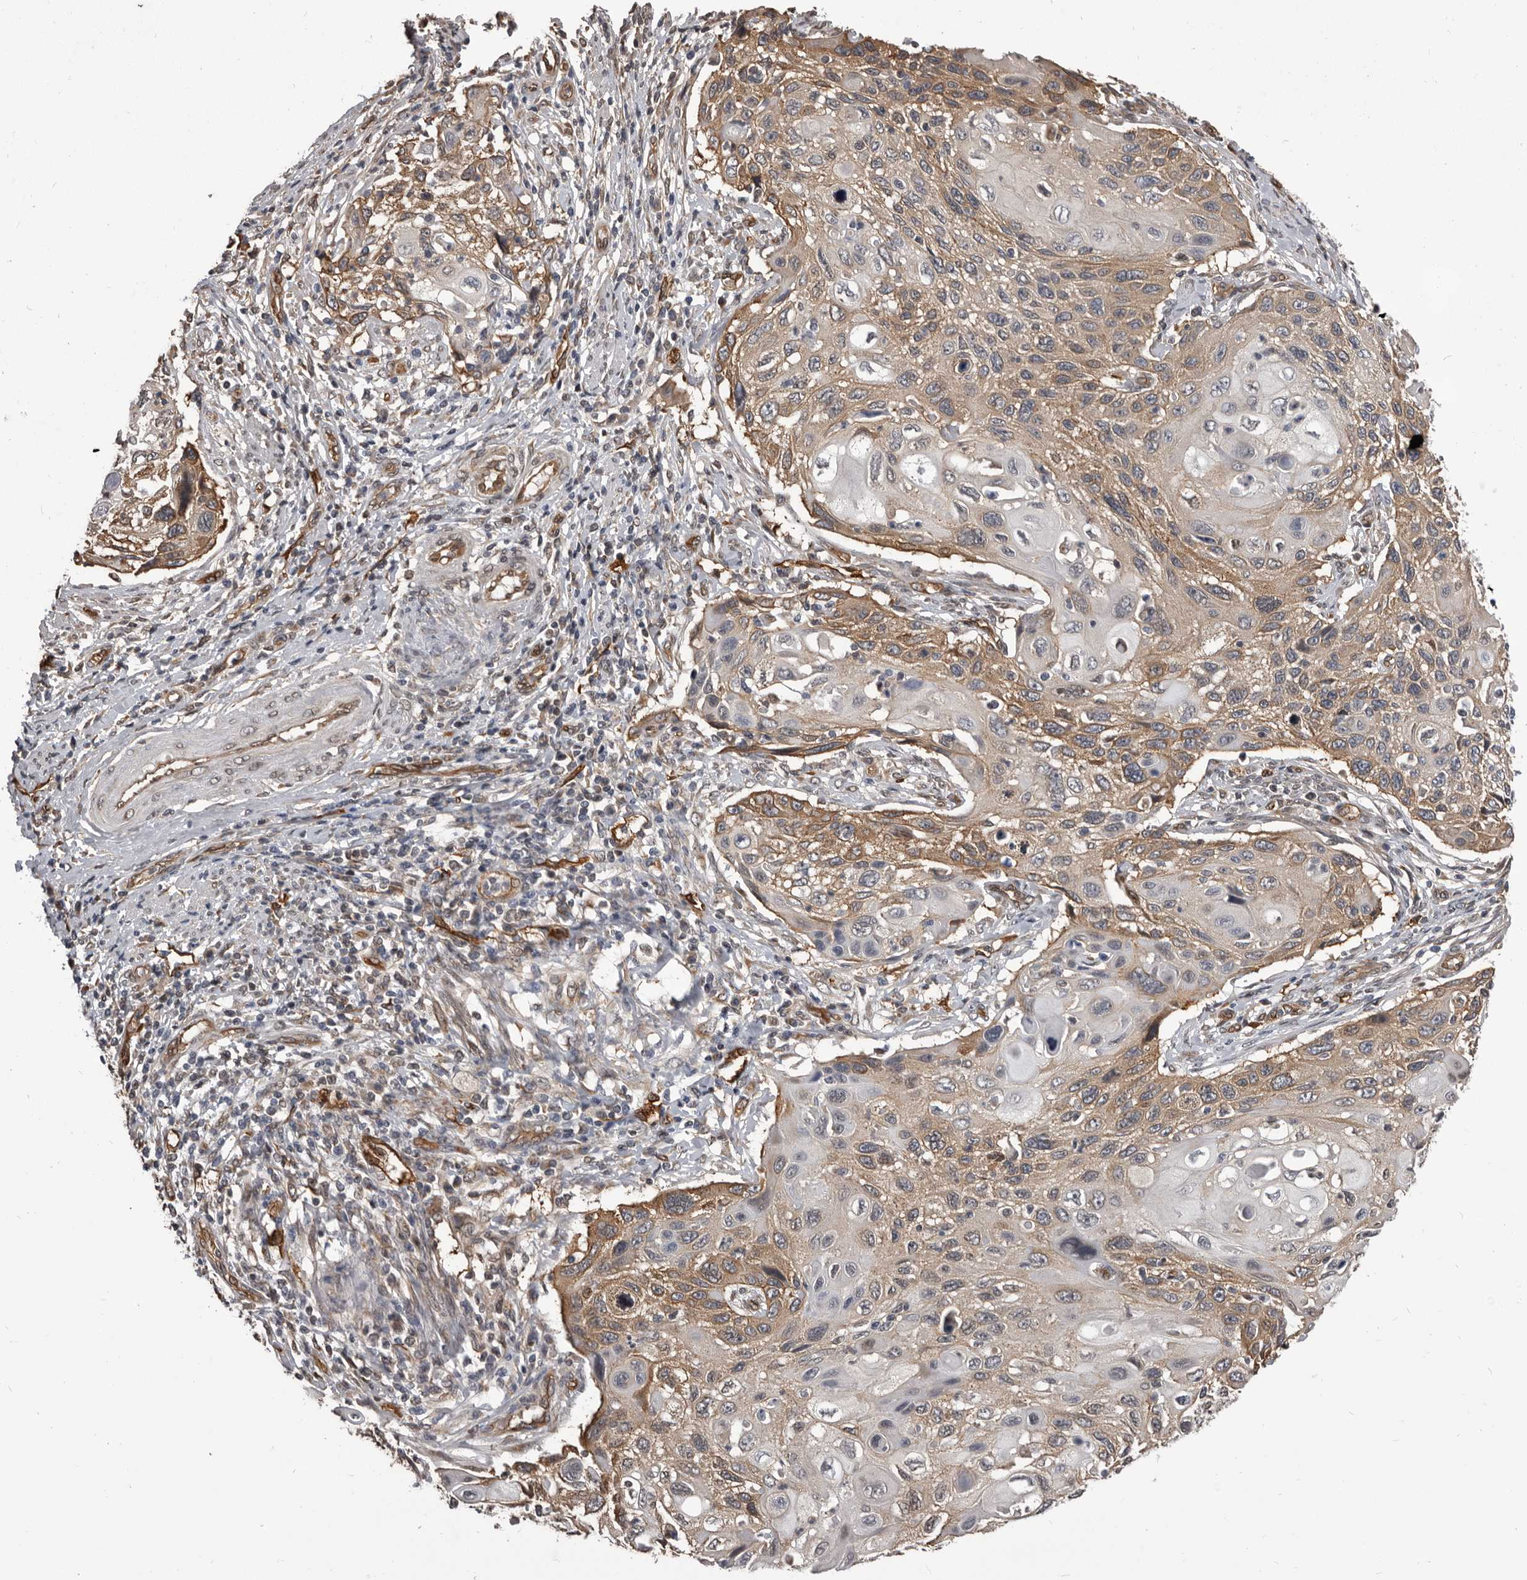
{"staining": {"intensity": "weak", "quantity": "25%-75%", "location": "cytoplasmic/membranous"}, "tissue": "cervical cancer", "cell_type": "Tumor cells", "image_type": "cancer", "snomed": [{"axis": "morphology", "description": "Squamous cell carcinoma, NOS"}, {"axis": "topography", "description": "Cervix"}], "caption": "Immunohistochemical staining of cervical cancer exhibits low levels of weak cytoplasmic/membranous protein positivity in about 25%-75% of tumor cells. Ihc stains the protein in brown and the nuclei are stained blue.", "gene": "ADAMTS20", "patient": {"sex": "female", "age": 70}}